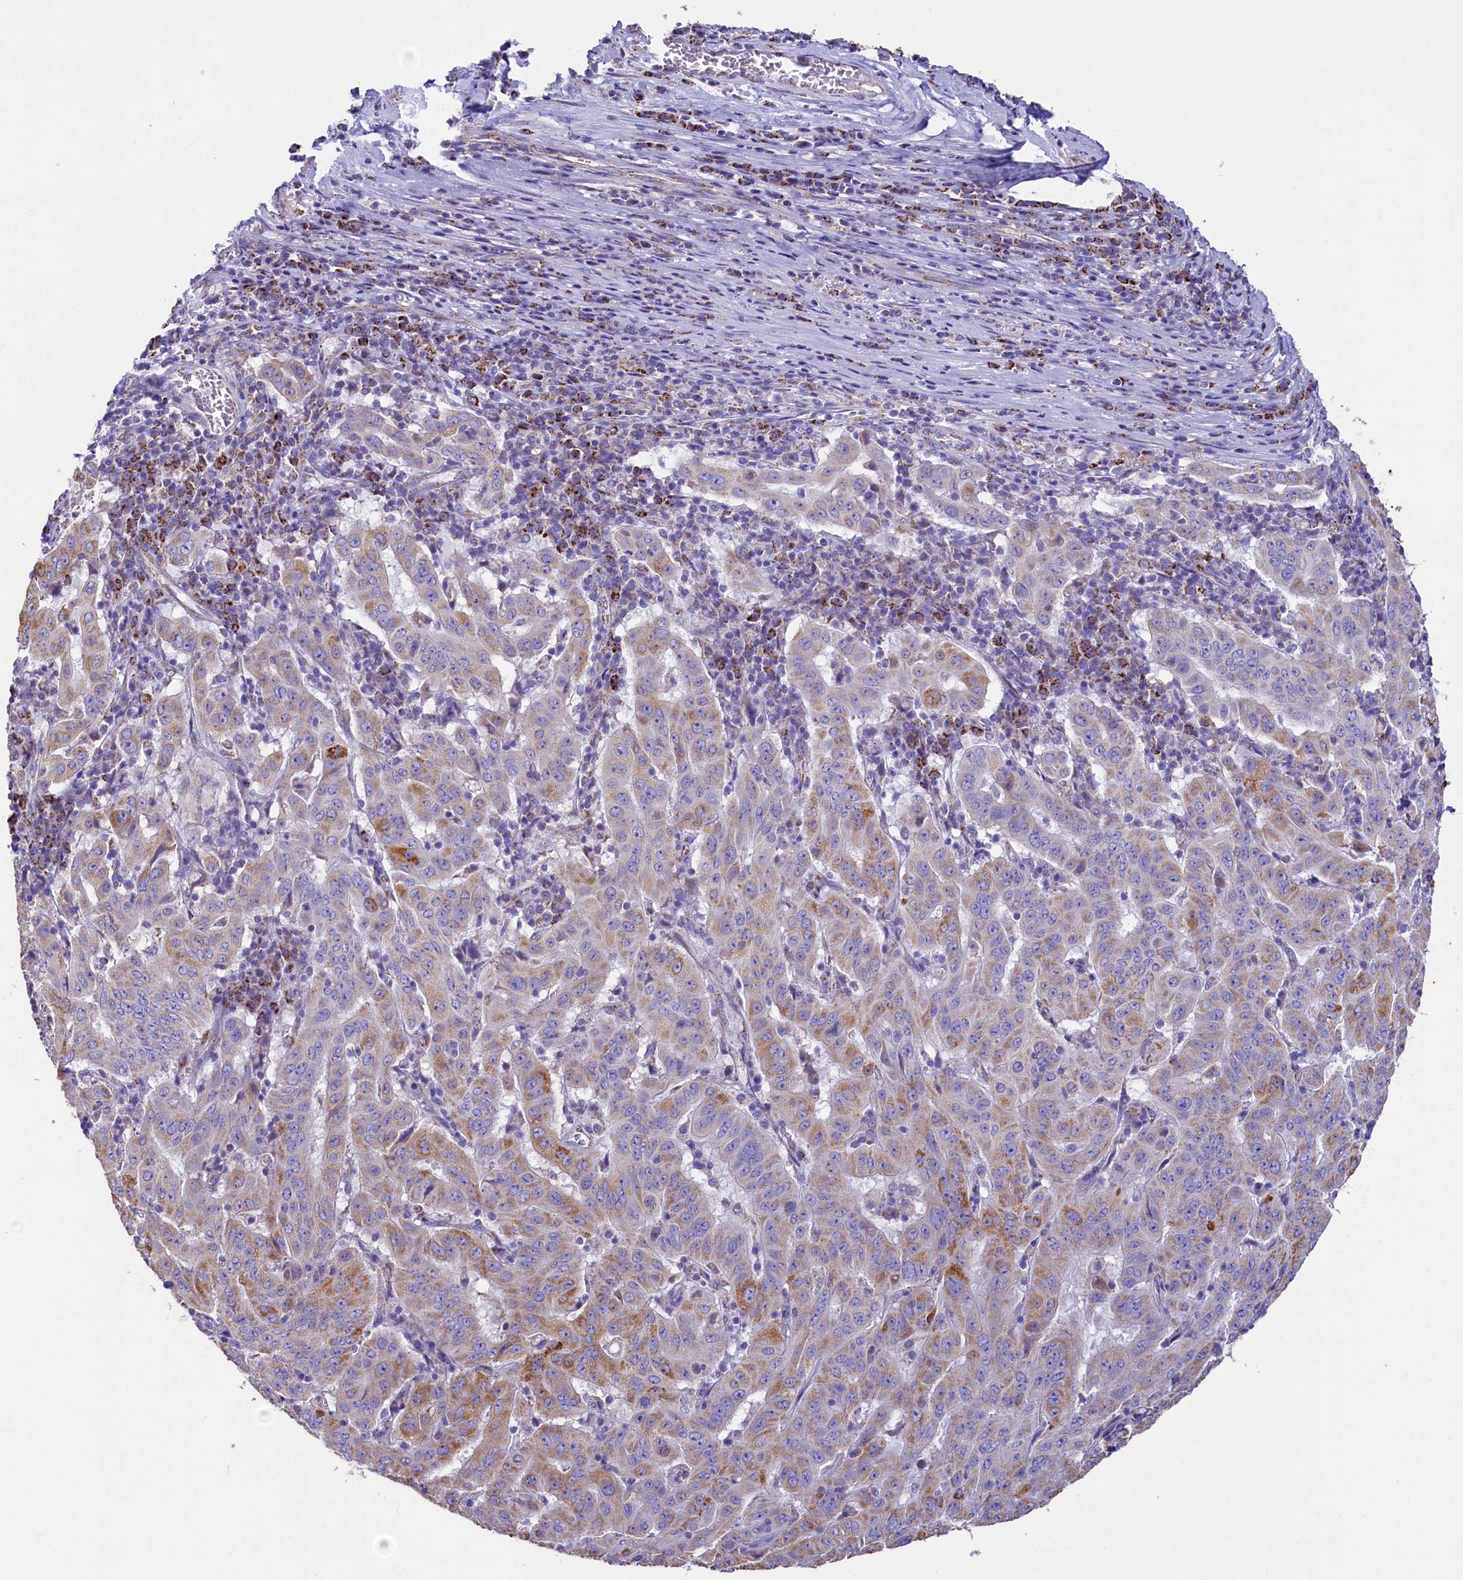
{"staining": {"intensity": "moderate", "quantity": "<25%", "location": "cytoplasmic/membranous"}, "tissue": "pancreatic cancer", "cell_type": "Tumor cells", "image_type": "cancer", "snomed": [{"axis": "morphology", "description": "Adenocarcinoma, NOS"}, {"axis": "topography", "description": "Pancreas"}], "caption": "Pancreatic cancer (adenocarcinoma) stained with a brown dye reveals moderate cytoplasmic/membranous positive positivity in approximately <25% of tumor cells.", "gene": "IDH3A", "patient": {"sex": "male", "age": 63}}